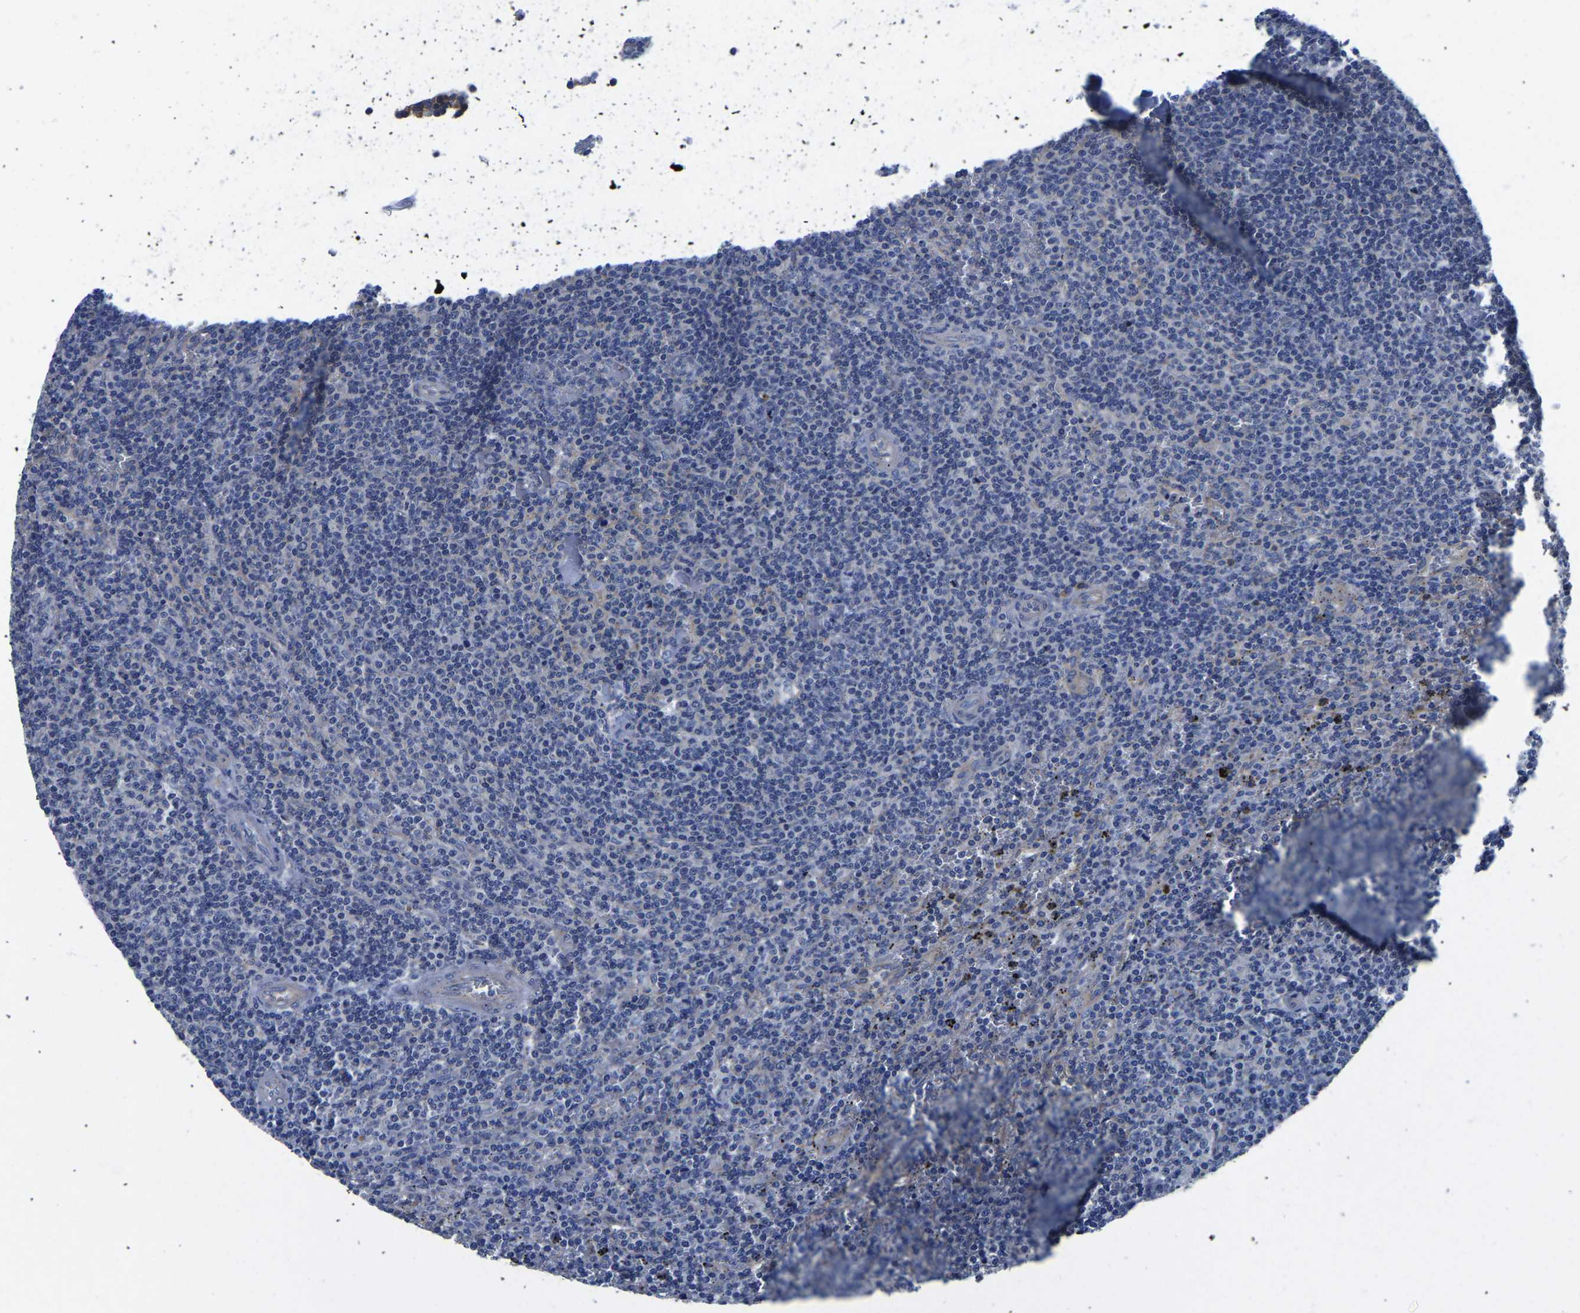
{"staining": {"intensity": "negative", "quantity": "none", "location": "none"}, "tissue": "lymphoma", "cell_type": "Tumor cells", "image_type": "cancer", "snomed": [{"axis": "morphology", "description": "Malignant lymphoma, non-Hodgkin's type, Low grade"}, {"axis": "topography", "description": "Spleen"}], "caption": "Lymphoma was stained to show a protein in brown. There is no significant positivity in tumor cells. (DAB (3,3'-diaminobenzidine) immunohistochemistry, high magnification).", "gene": "TFG", "patient": {"sex": "female", "age": 19}}